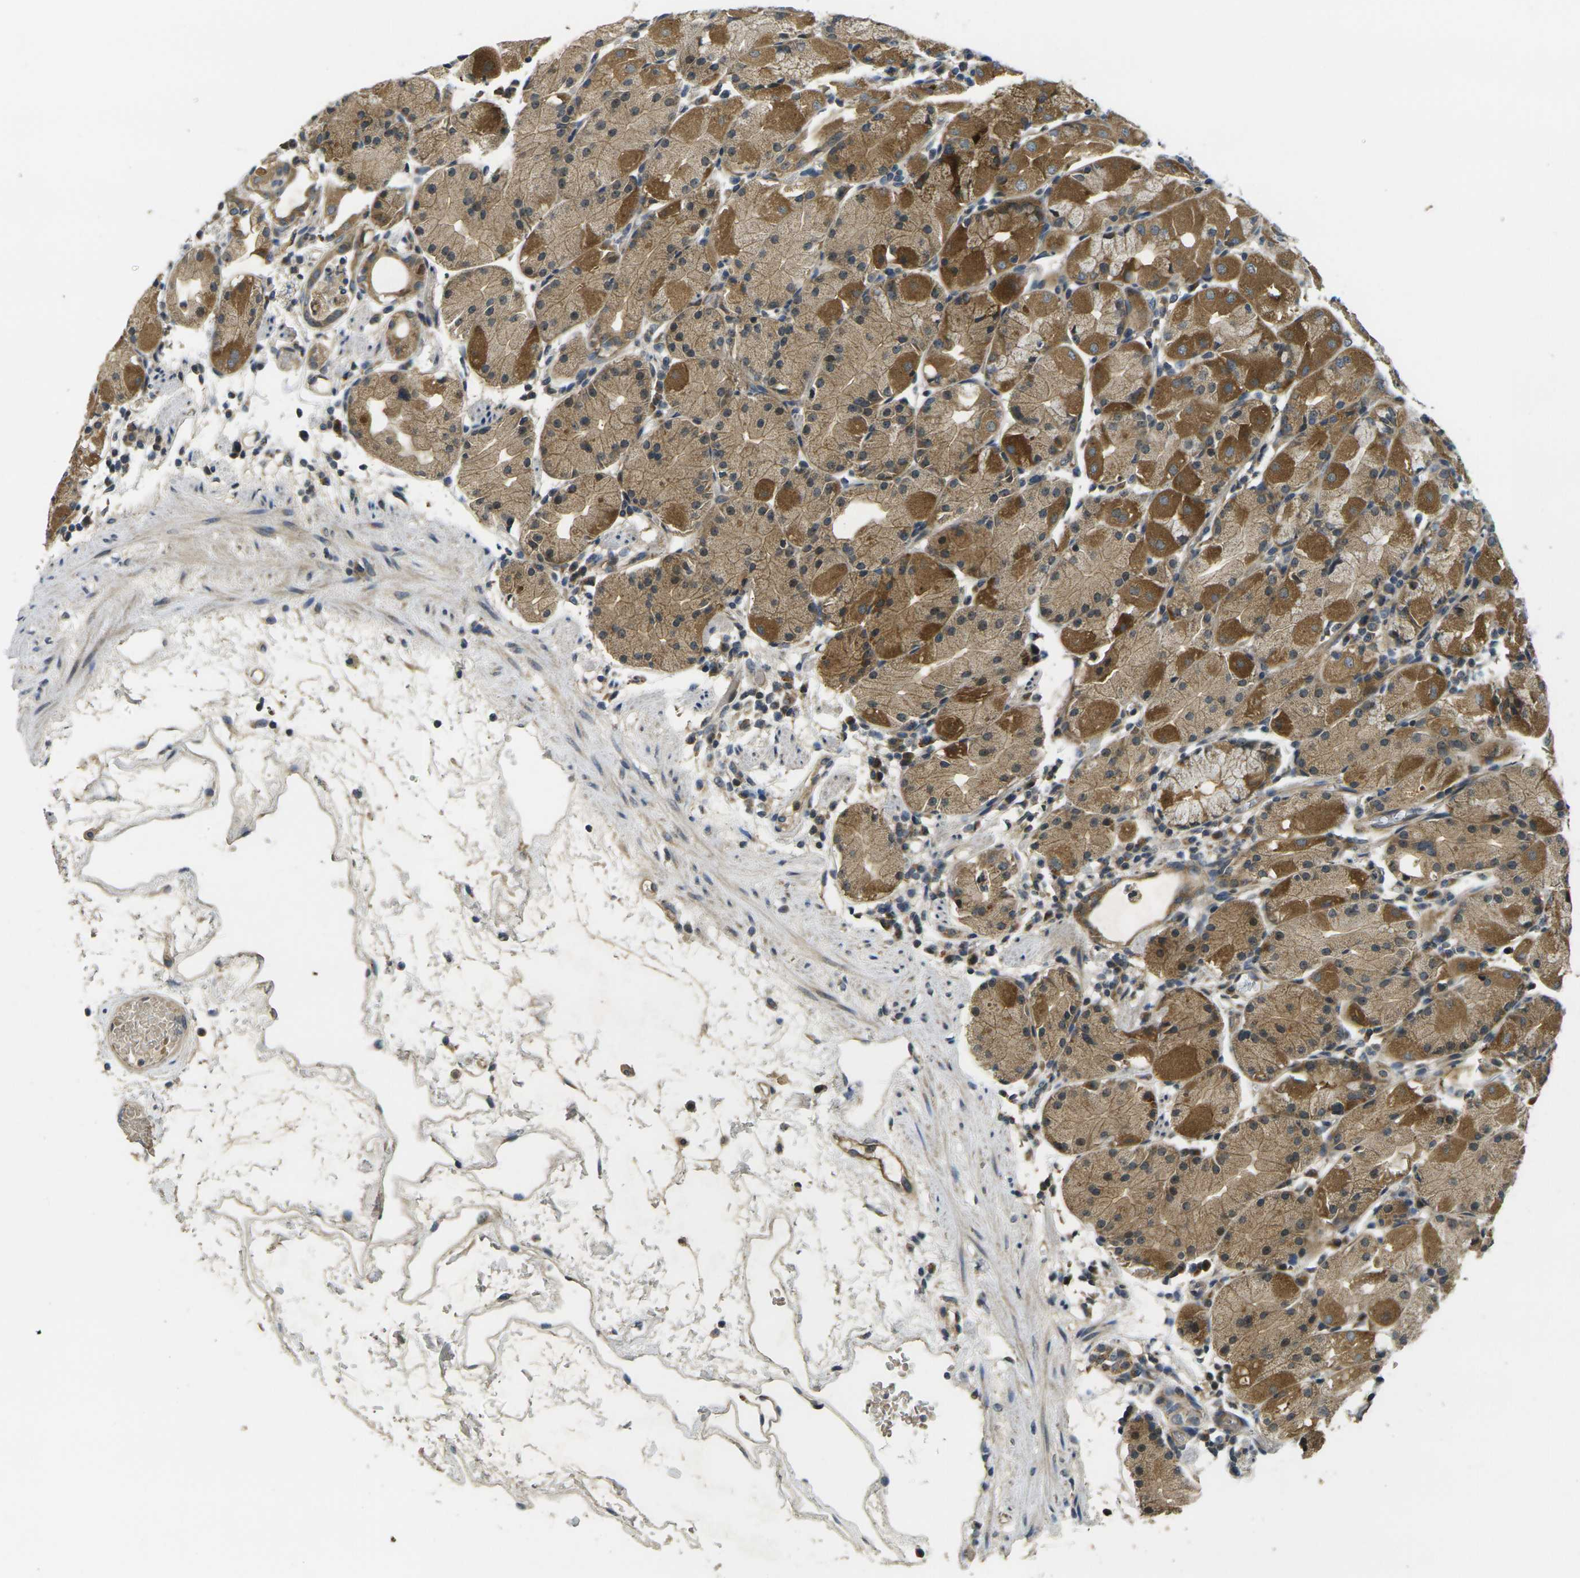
{"staining": {"intensity": "strong", "quantity": ">75%", "location": "cytoplasmic/membranous"}, "tissue": "stomach", "cell_type": "Glandular cells", "image_type": "normal", "snomed": [{"axis": "morphology", "description": "Normal tissue, NOS"}, {"axis": "topography", "description": "Stomach"}, {"axis": "topography", "description": "Stomach, lower"}], "caption": "Immunohistochemical staining of benign stomach exhibits >75% levels of strong cytoplasmic/membranous protein expression in about >75% of glandular cells. (Stains: DAB in brown, nuclei in blue, Microscopy: brightfield microscopy at high magnification).", "gene": "MINAR2", "patient": {"sex": "female", "age": 75}}